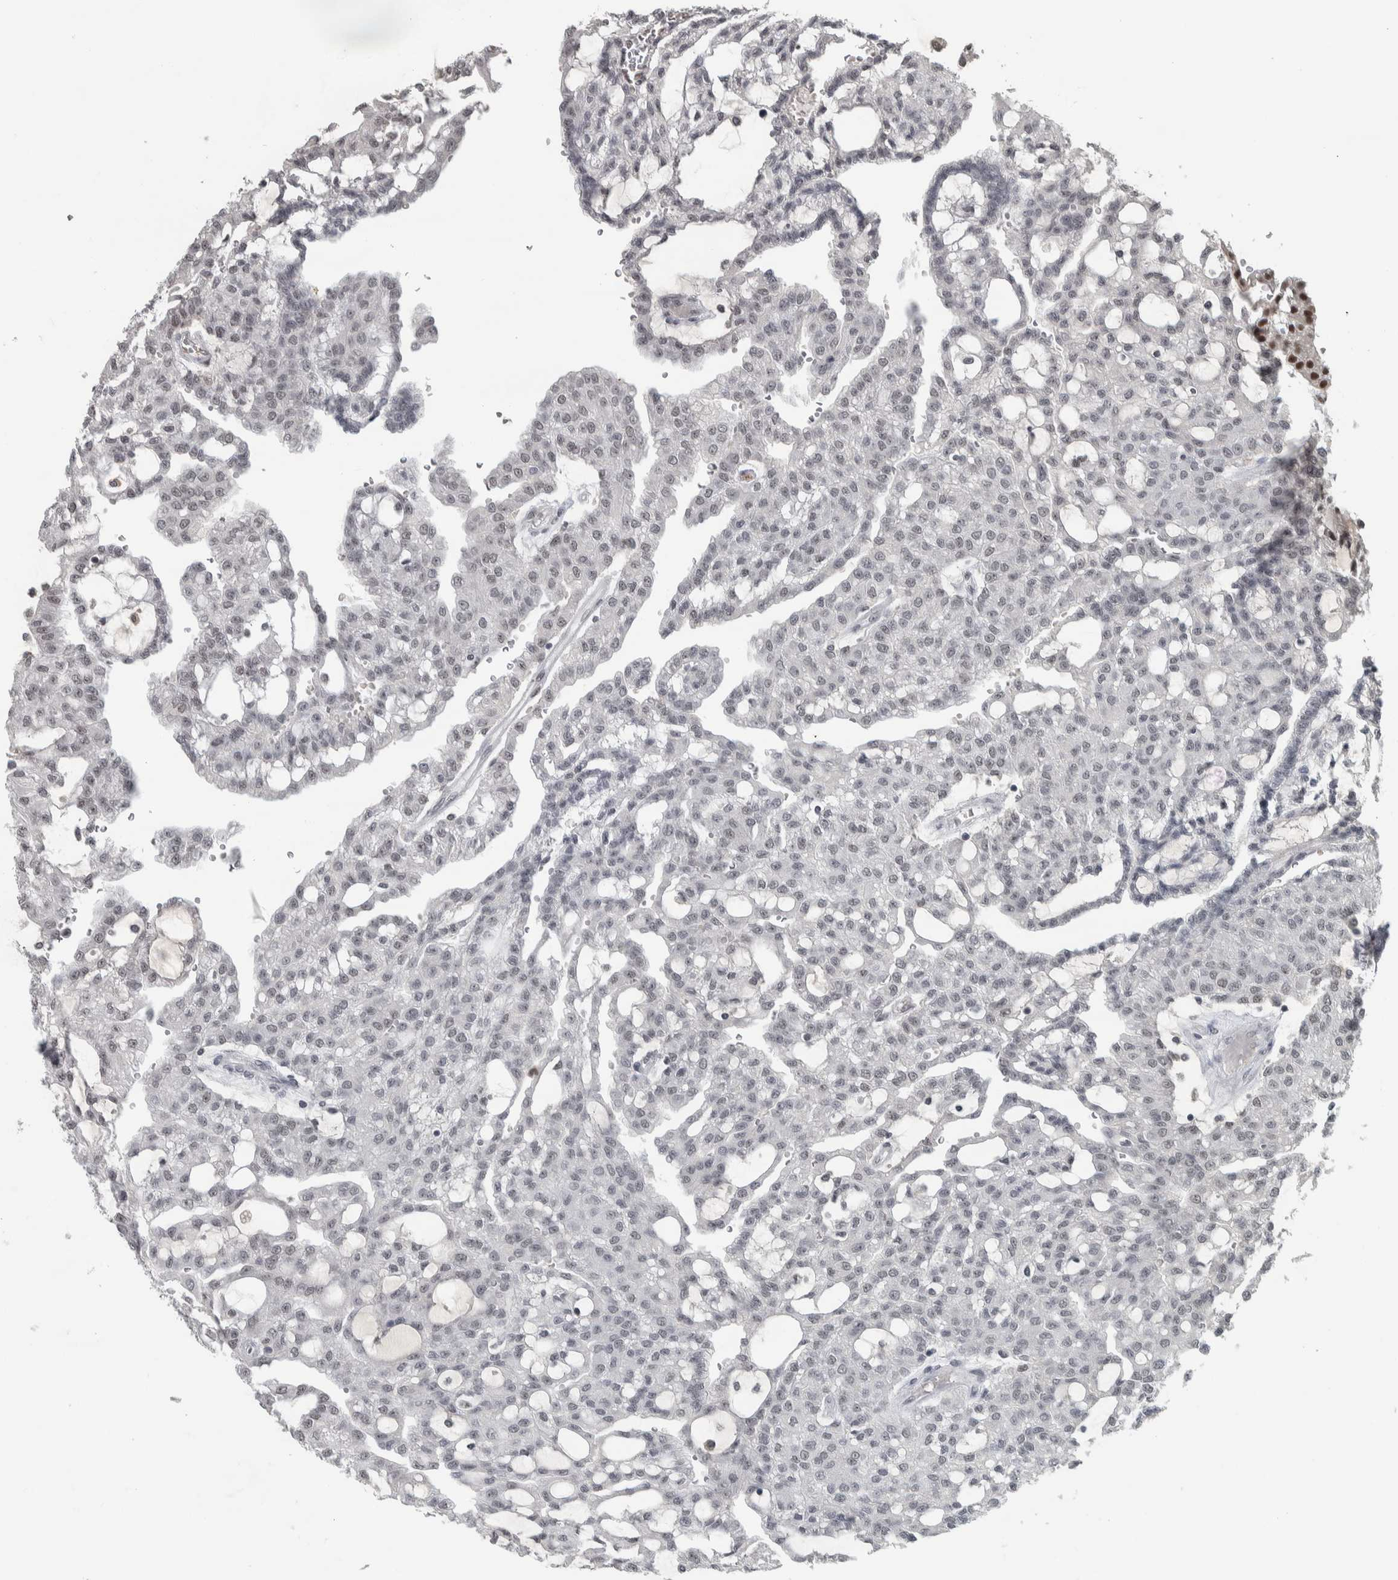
{"staining": {"intensity": "negative", "quantity": "none", "location": "none"}, "tissue": "renal cancer", "cell_type": "Tumor cells", "image_type": "cancer", "snomed": [{"axis": "morphology", "description": "Adenocarcinoma, NOS"}, {"axis": "topography", "description": "Kidney"}], "caption": "The micrograph reveals no staining of tumor cells in renal adenocarcinoma.", "gene": "DDX42", "patient": {"sex": "male", "age": 63}}